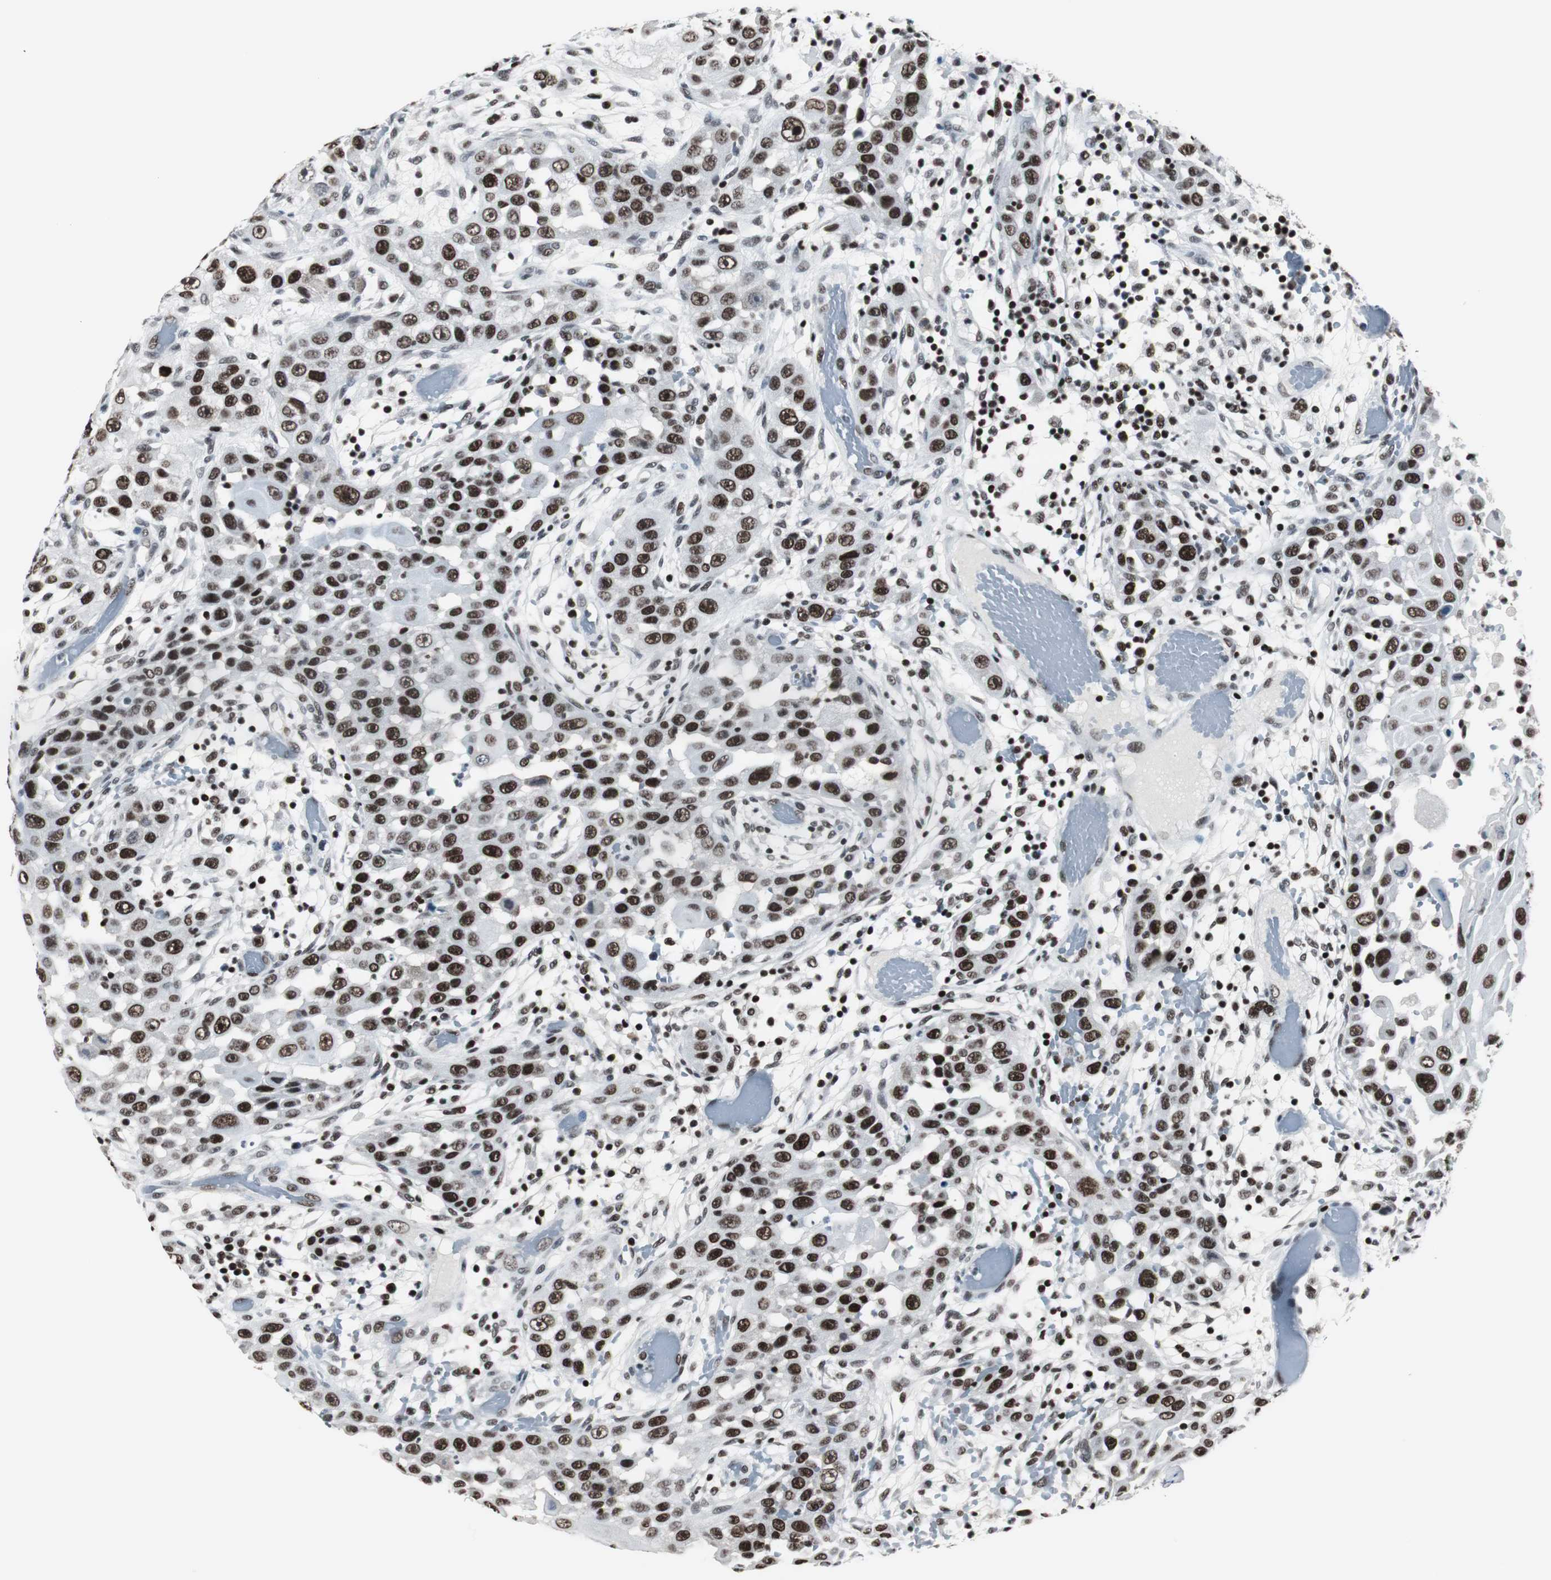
{"staining": {"intensity": "strong", "quantity": ">75%", "location": "nuclear"}, "tissue": "head and neck cancer", "cell_type": "Tumor cells", "image_type": "cancer", "snomed": [{"axis": "morphology", "description": "Carcinoma, NOS"}, {"axis": "topography", "description": "Head-Neck"}], "caption": "Immunohistochemical staining of human head and neck cancer demonstrates high levels of strong nuclear expression in approximately >75% of tumor cells.", "gene": "RAD9A", "patient": {"sex": "male", "age": 87}}